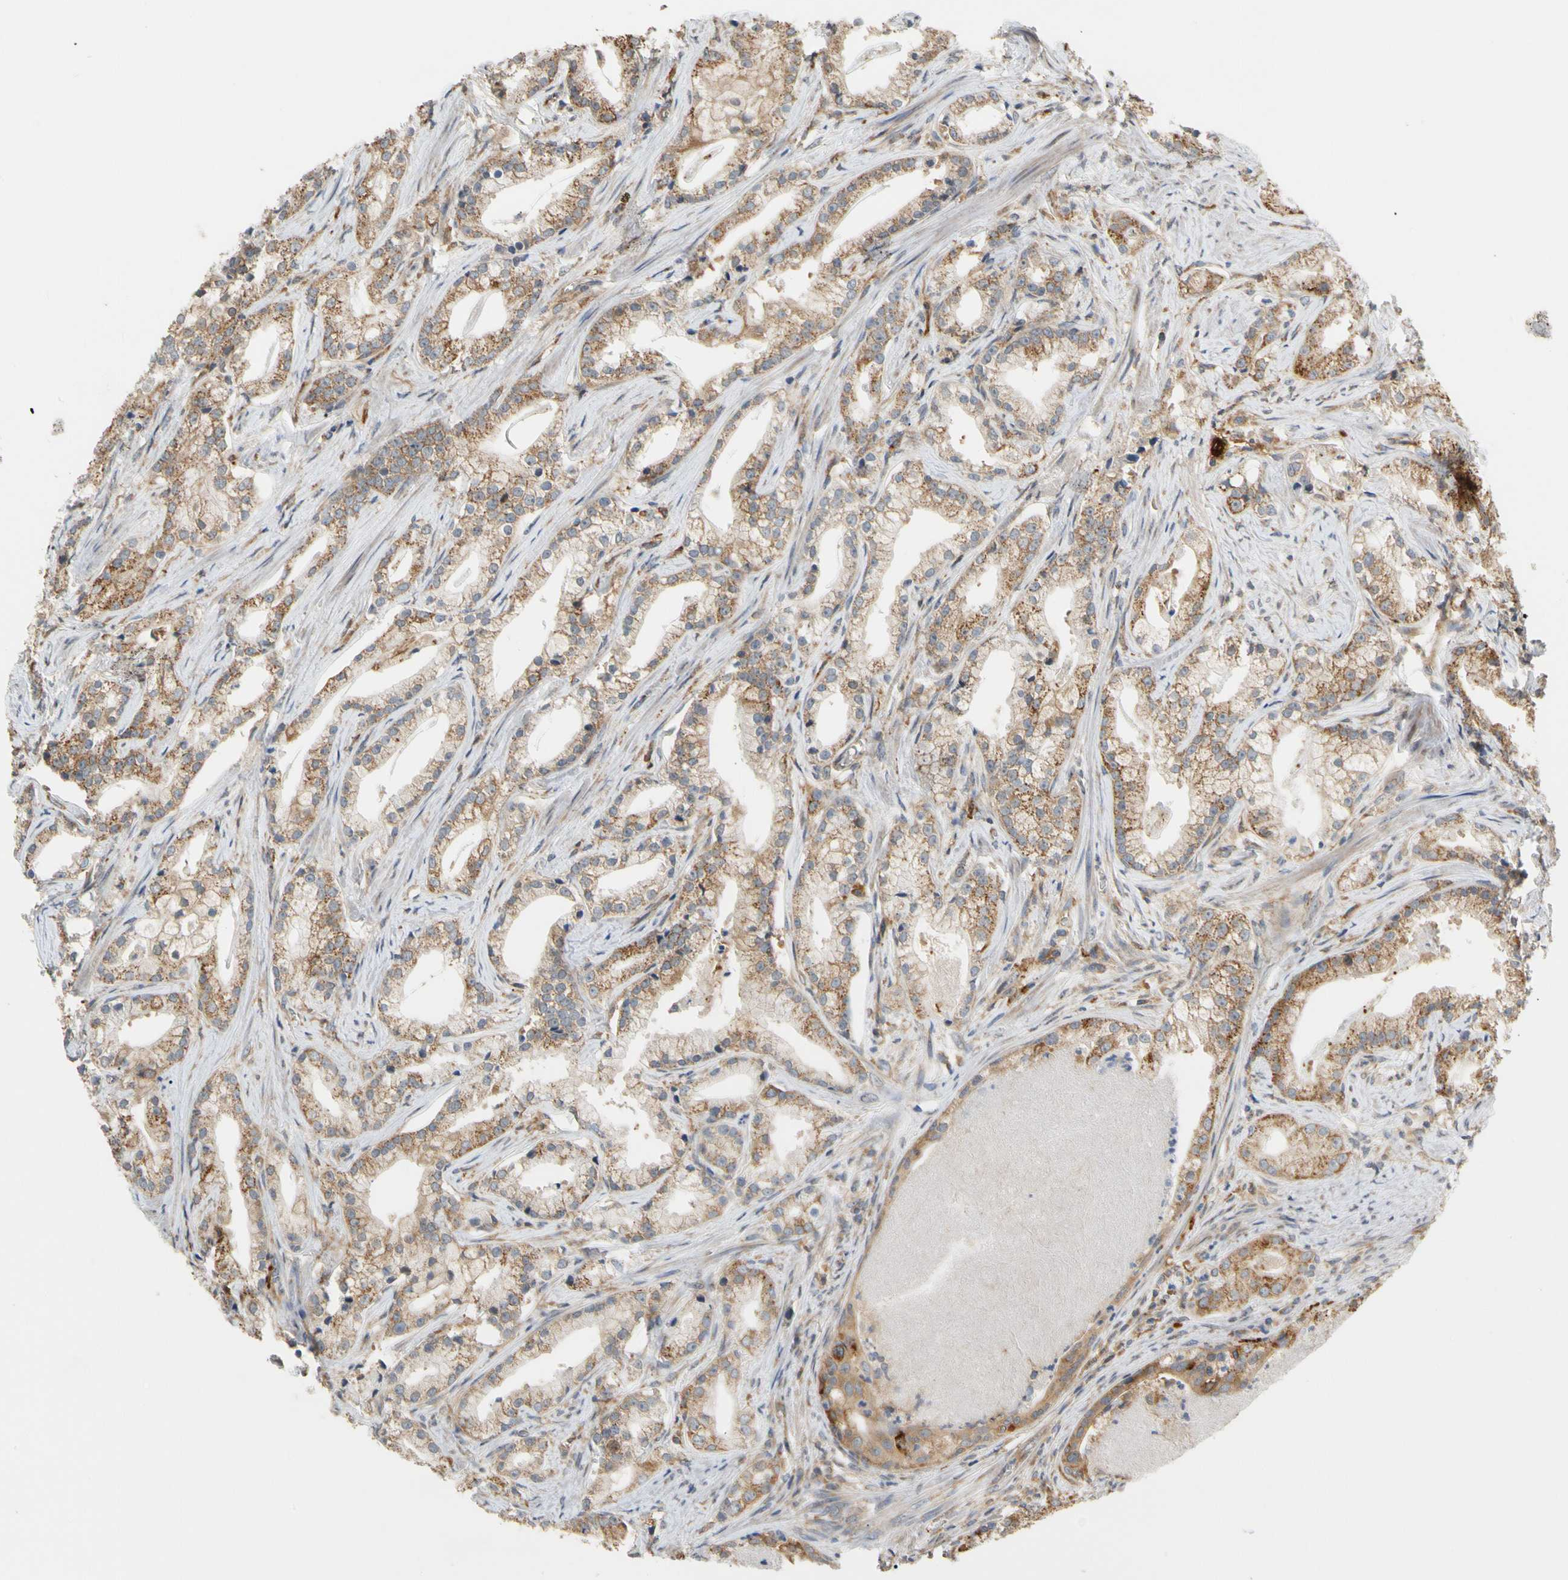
{"staining": {"intensity": "moderate", "quantity": ">75%", "location": "cytoplasmic/membranous"}, "tissue": "prostate cancer", "cell_type": "Tumor cells", "image_type": "cancer", "snomed": [{"axis": "morphology", "description": "Adenocarcinoma, Low grade"}, {"axis": "topography", "description": "Prostate"}], "caption": "Prostate cancer (adenocarcinoma (low-grade)) stained for a protein (brown) shows moderate cytoplasmic/membranous positive staining in about >75% of tumor cells.", "gene": "ANKHD1", "patient": {"sex": "male", "age": 59}}